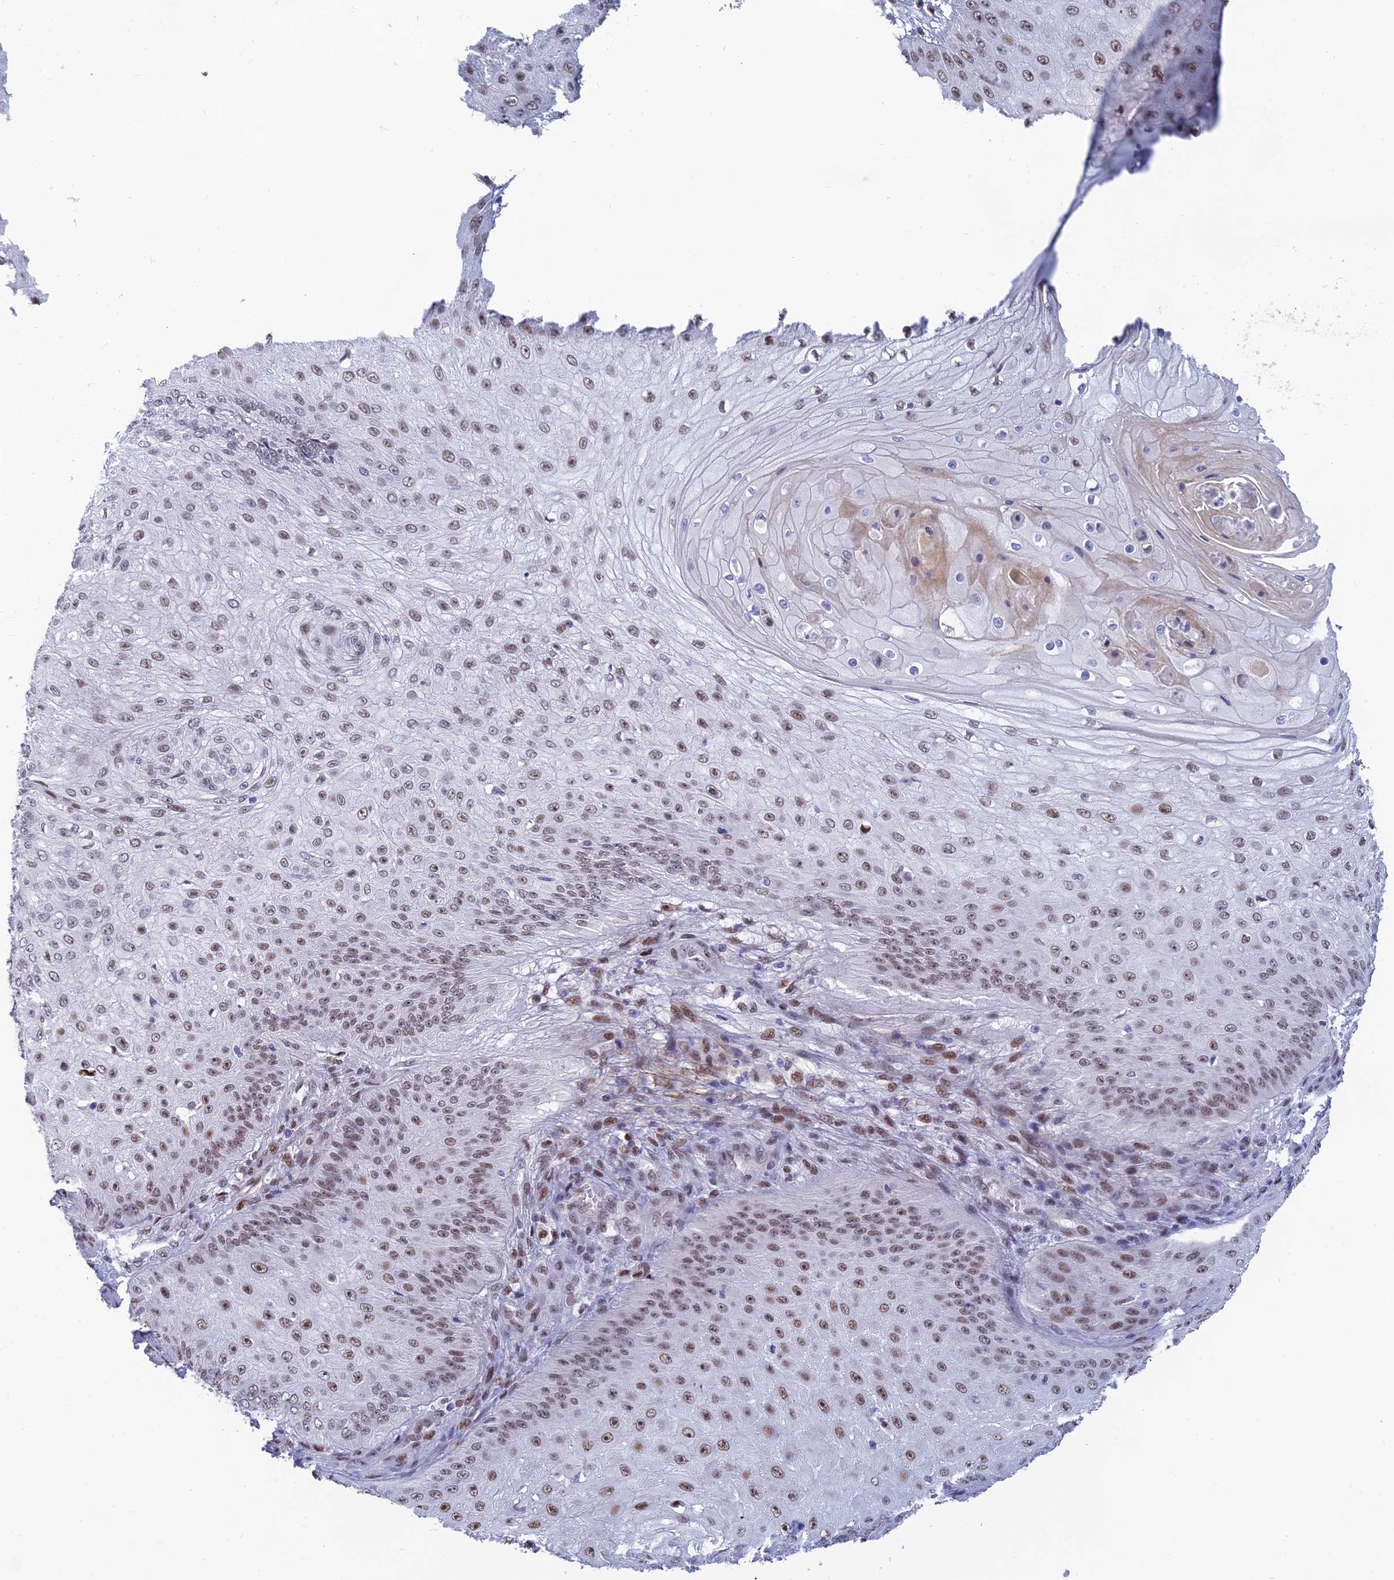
{"staining": {"intensity": "moderate", "quantity": ">75%", "location": "nuclear"}, "tissue": "skin cancer", "cell_type": "Tumor cells", "image_type": "cancer", "snomed": [{"axis": "morphology", "description": "Squamous cell carcinoma, NOS"}, {"axis": "topography", "description": "Skin"}], "caption": "Immunohistochemical staining of skin cancer shows moderate nuclear protein expression in about >75% of tumor cells.", "gene": "CLK4", "patient": {"sex": "male", "age": 70}}